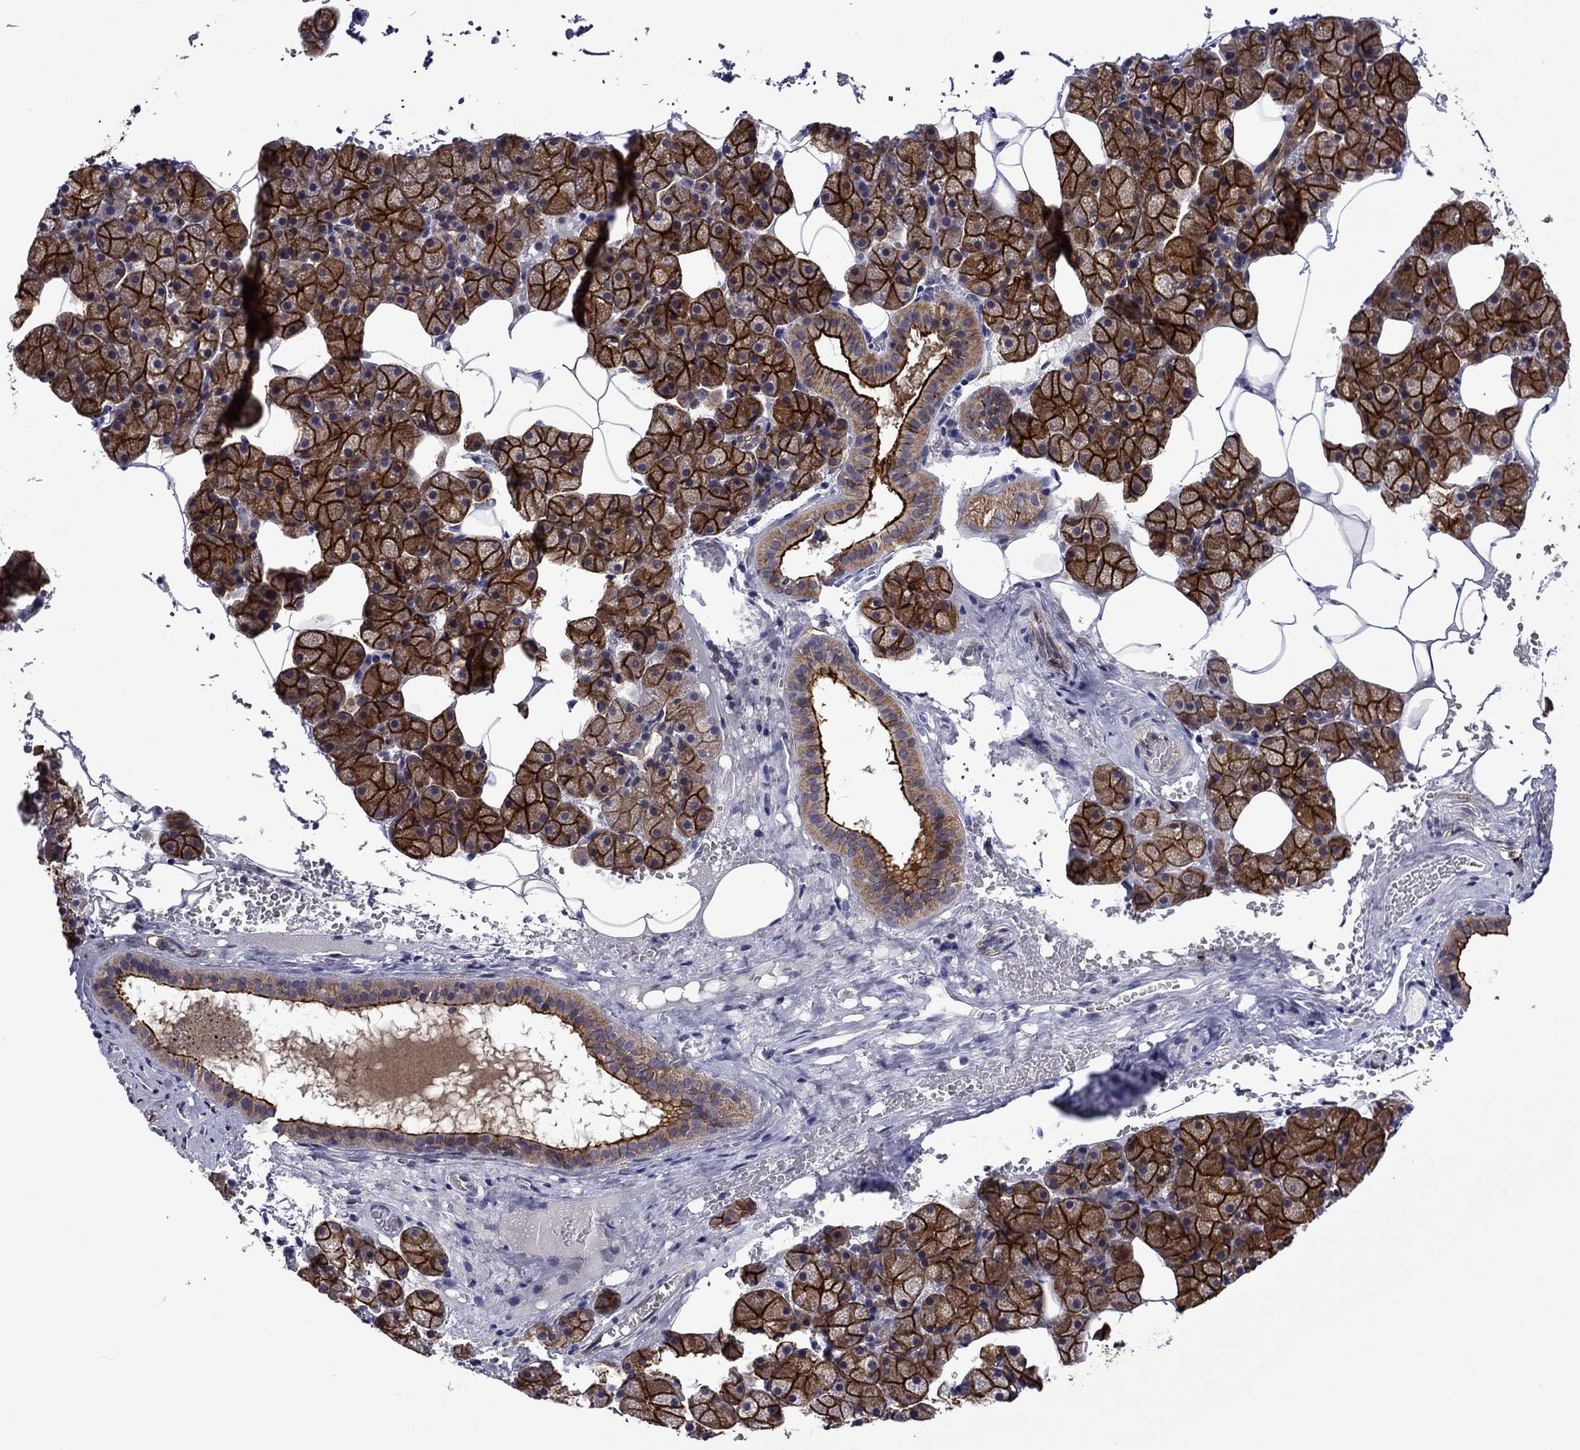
{"staining": {"intensity": "strong", "quantity": ">75%", "location": "cytoplasmic/membranous"}, "tissue": "salivary gland", "cell_type": "Glandular cells", "image_type": "normal", "snomed": [{"axis": "morphology", "description": "Normal tissue, NOS"}, {"axis": "topography", "description": "Salivary gland"}], "caption": "Human salivary gland stained with a brown dye demonstrates strong cytoplasmic/membranous positive positivity in about >75% of glandular cells.", "gene": "LMO7", "patient": {"sex": "male", "age": 38}}